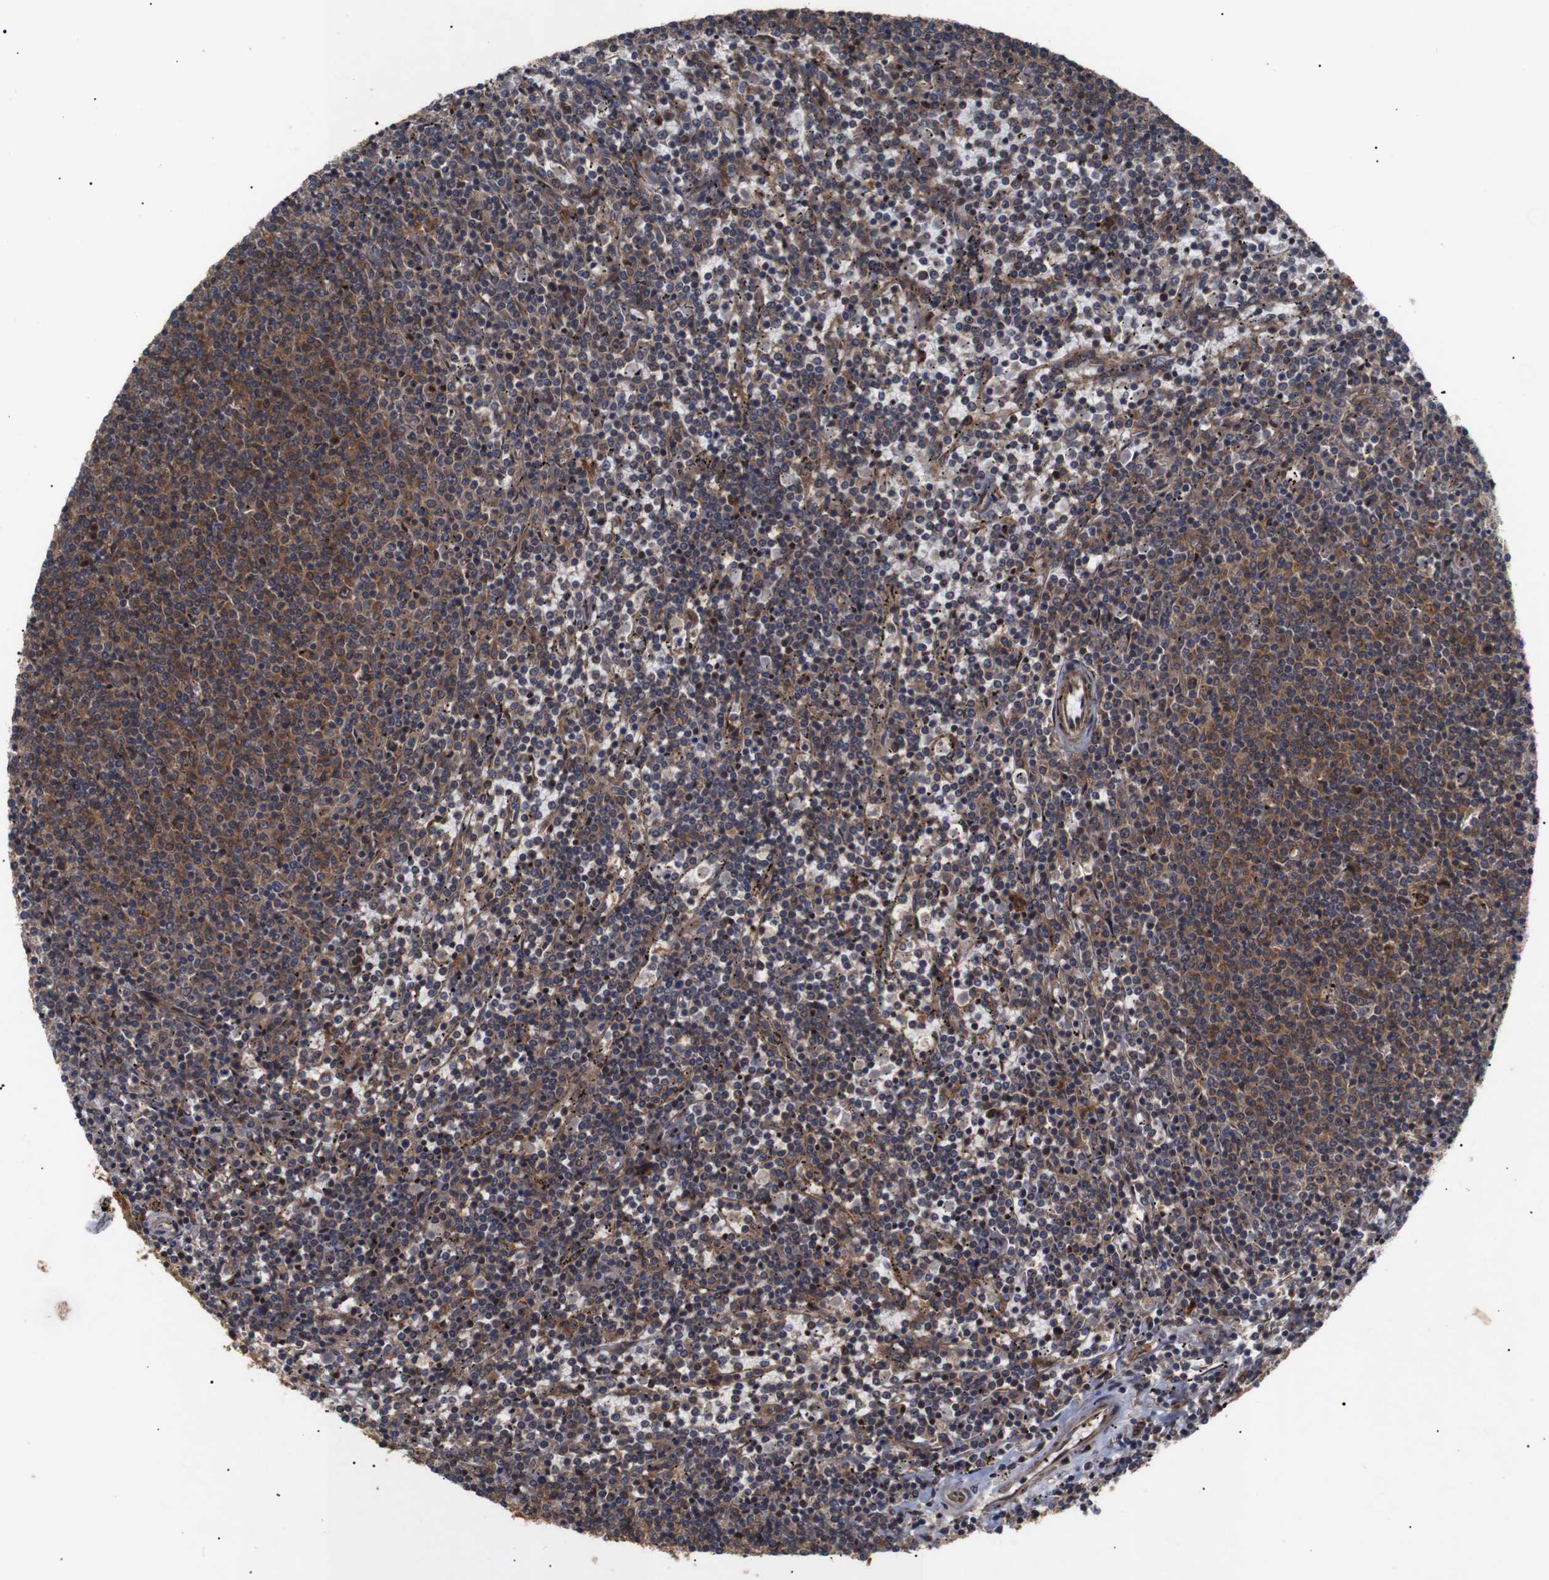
{"staining": {"intensity": "moderate", "quantity": "25%-75%", "location": "cytoplasmic/membranous"}, "tissue": "lymphoma", "cell_type": "Tumor cells", "image_type": "cancer", "snomed": [{"axis": "morphology", "description": "Malignant lymphoma, non-Hodgkin's type, Low grade"}, {"axis": "topography", "description": "Spleen"}], "caption": "Low-grade malignant lymphoma, non-Hodgkin's type stained with IHC displays moderate cytoplasmic/membranous positivity in approximately 25%-75% of tumor cells.", "gene": "PAWR", "patient": {"sex": "female", "age": 50}}